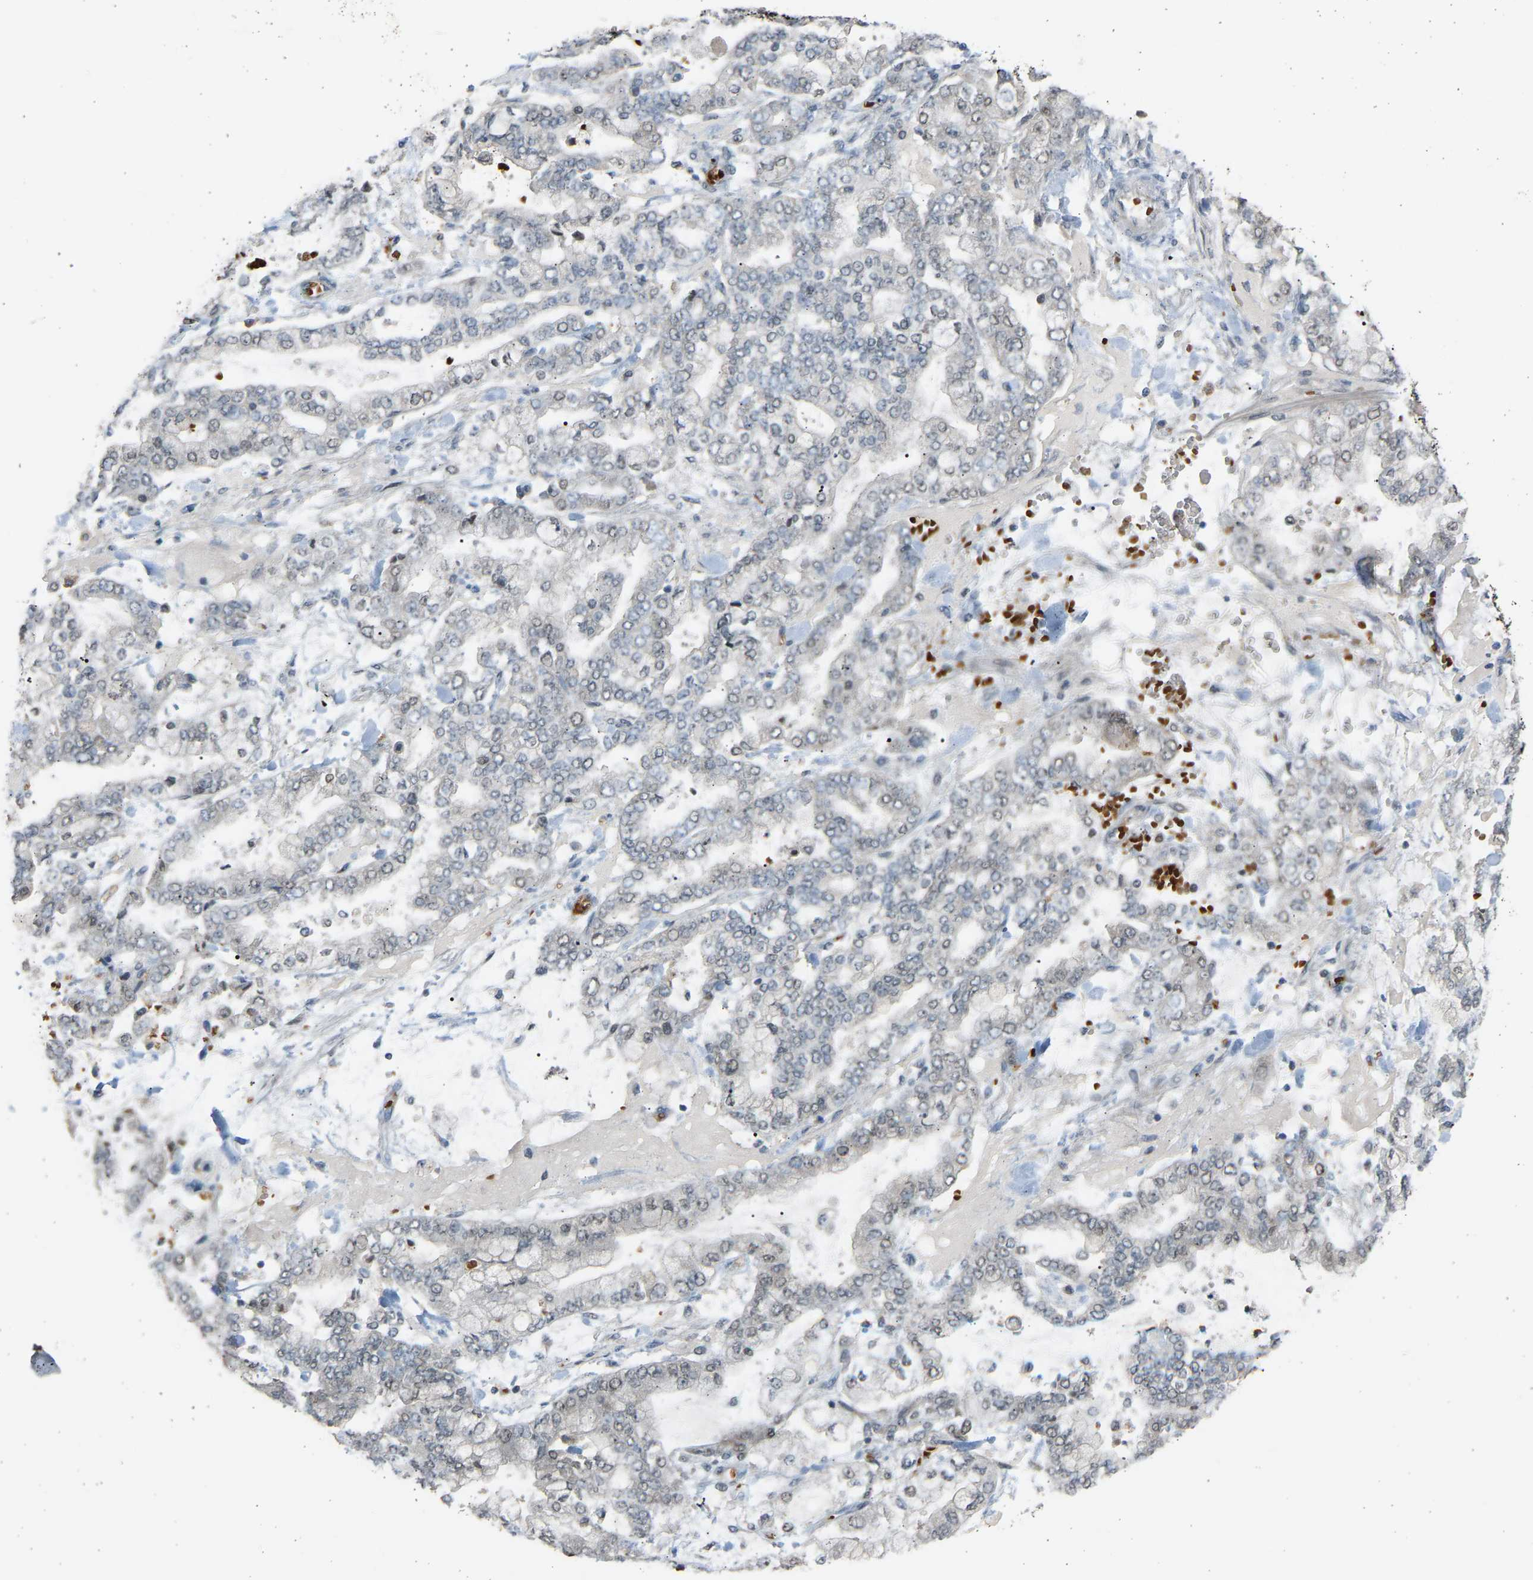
{"staining": {"intensity": "negative", "quantity": "none", "location": "none"}, "tissue": "stomach cancer", "cell_type": "Tumor cells", "image_type": "cancer", "snomed": [{"axis": "morphology", "description": "Normal tissue, NOS"}, {"axis": "morphology", "description": "Adenocarcinoma, NOS"}, {"axis": "topography", "description": "Stomach, upper"}, {"axis": "topography", "description": "Stomach"}], "caption": "An immunohistochemistry photomicrograph of adenocarcinoma (stomach) is shown. There is no staining in tumor cells of adenocarcinoma (stomach).", "gene": "BIRC2", "patient": {"sex": "male", "age": 76}}